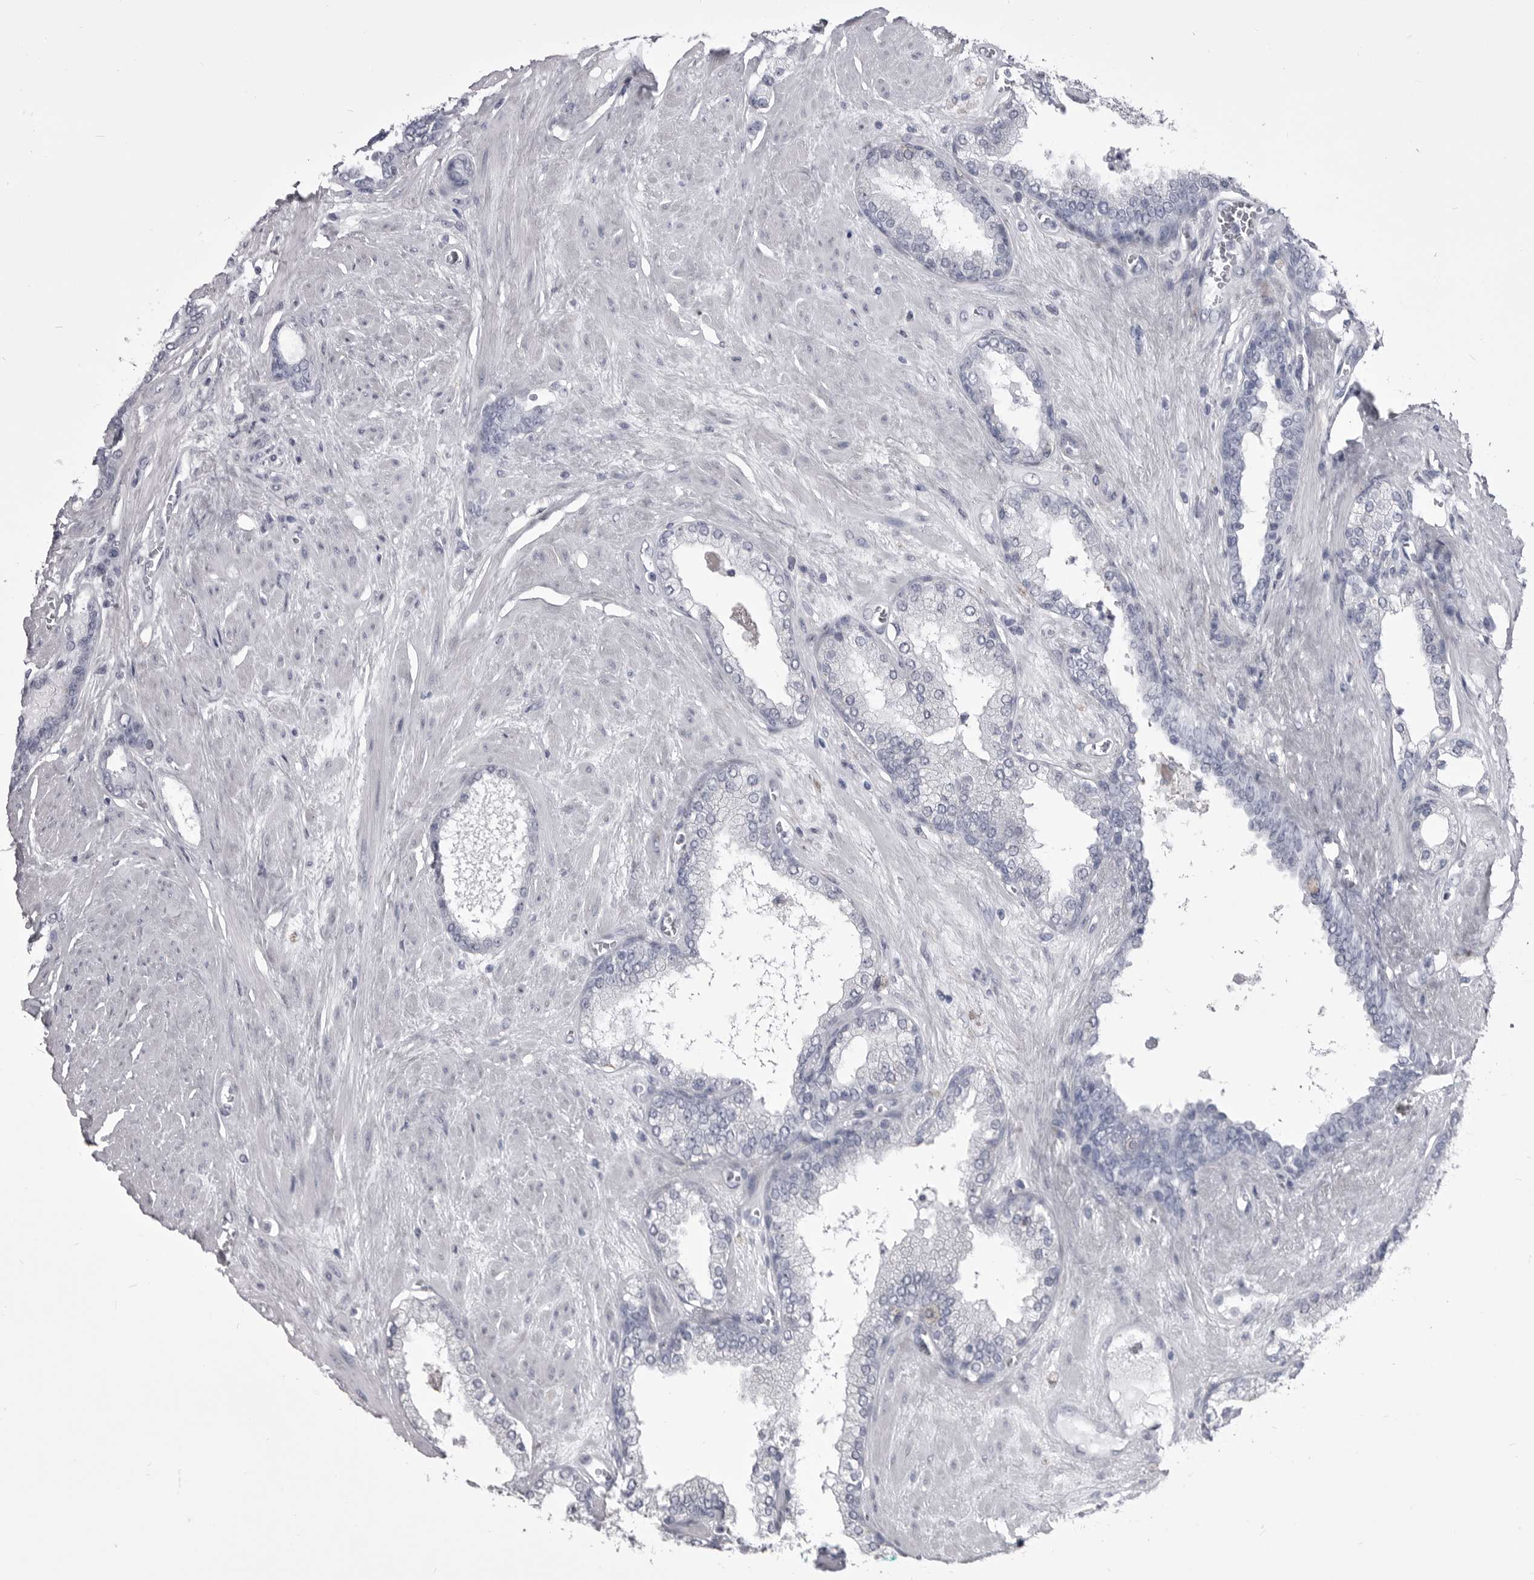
{"staining": {"intensity": "negative", "quantity": "none", "location": "none"}, "tissue": "prostate cancer", "cell_type": "Tumor cells", "image_type": "cancer", "snomed": [{"axis": "morphology", "description": "Adenocarcinoma, Low grade"}, {"axis": "topography", "description": "Prostate"}], "caption": "Tumor cells are negative for brown protein staining in prostate low-grade adenocarcinoma.", "gene": "ANK2", "patient": {"sex": "male", "age": 62}}